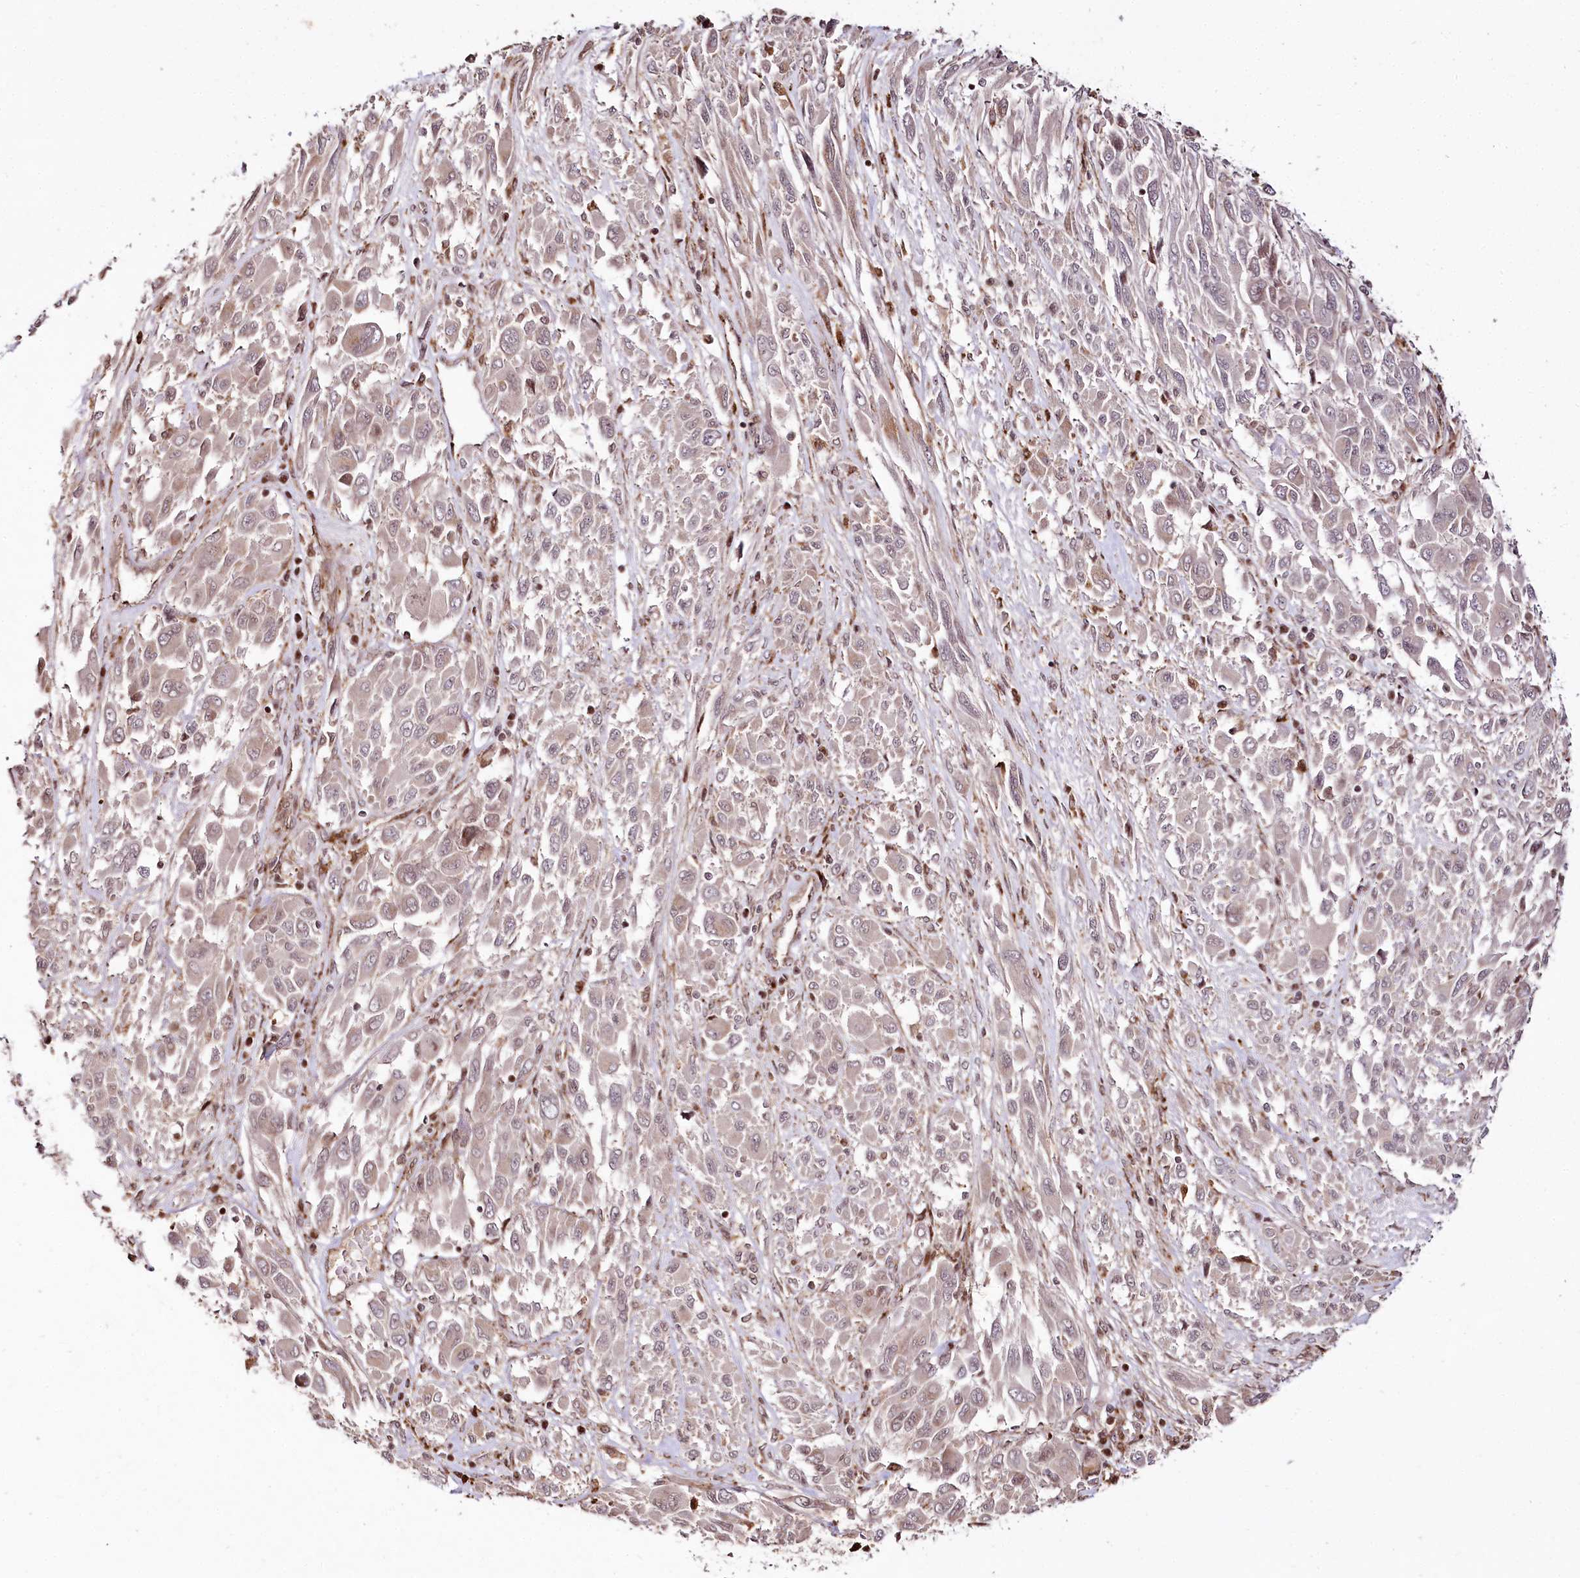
{"staining": {"intensity": "weak", "quantity": "<25%", "location": "cytoplasmic/membranous,nuclear"}, "tissue": "melanoma", "cell_type": "Tumor cells", "image_type": "cancer", "snomed": [{"axis": "morphology", "description": "Malignant melanoma, NOS"}, {"axis": "topography", "description": "Skin"}], "caption": "Tumor cells show no significant expression in melanoma.", "gene": "HOXC8", "patient": {"sex": "female", "age": 91}}